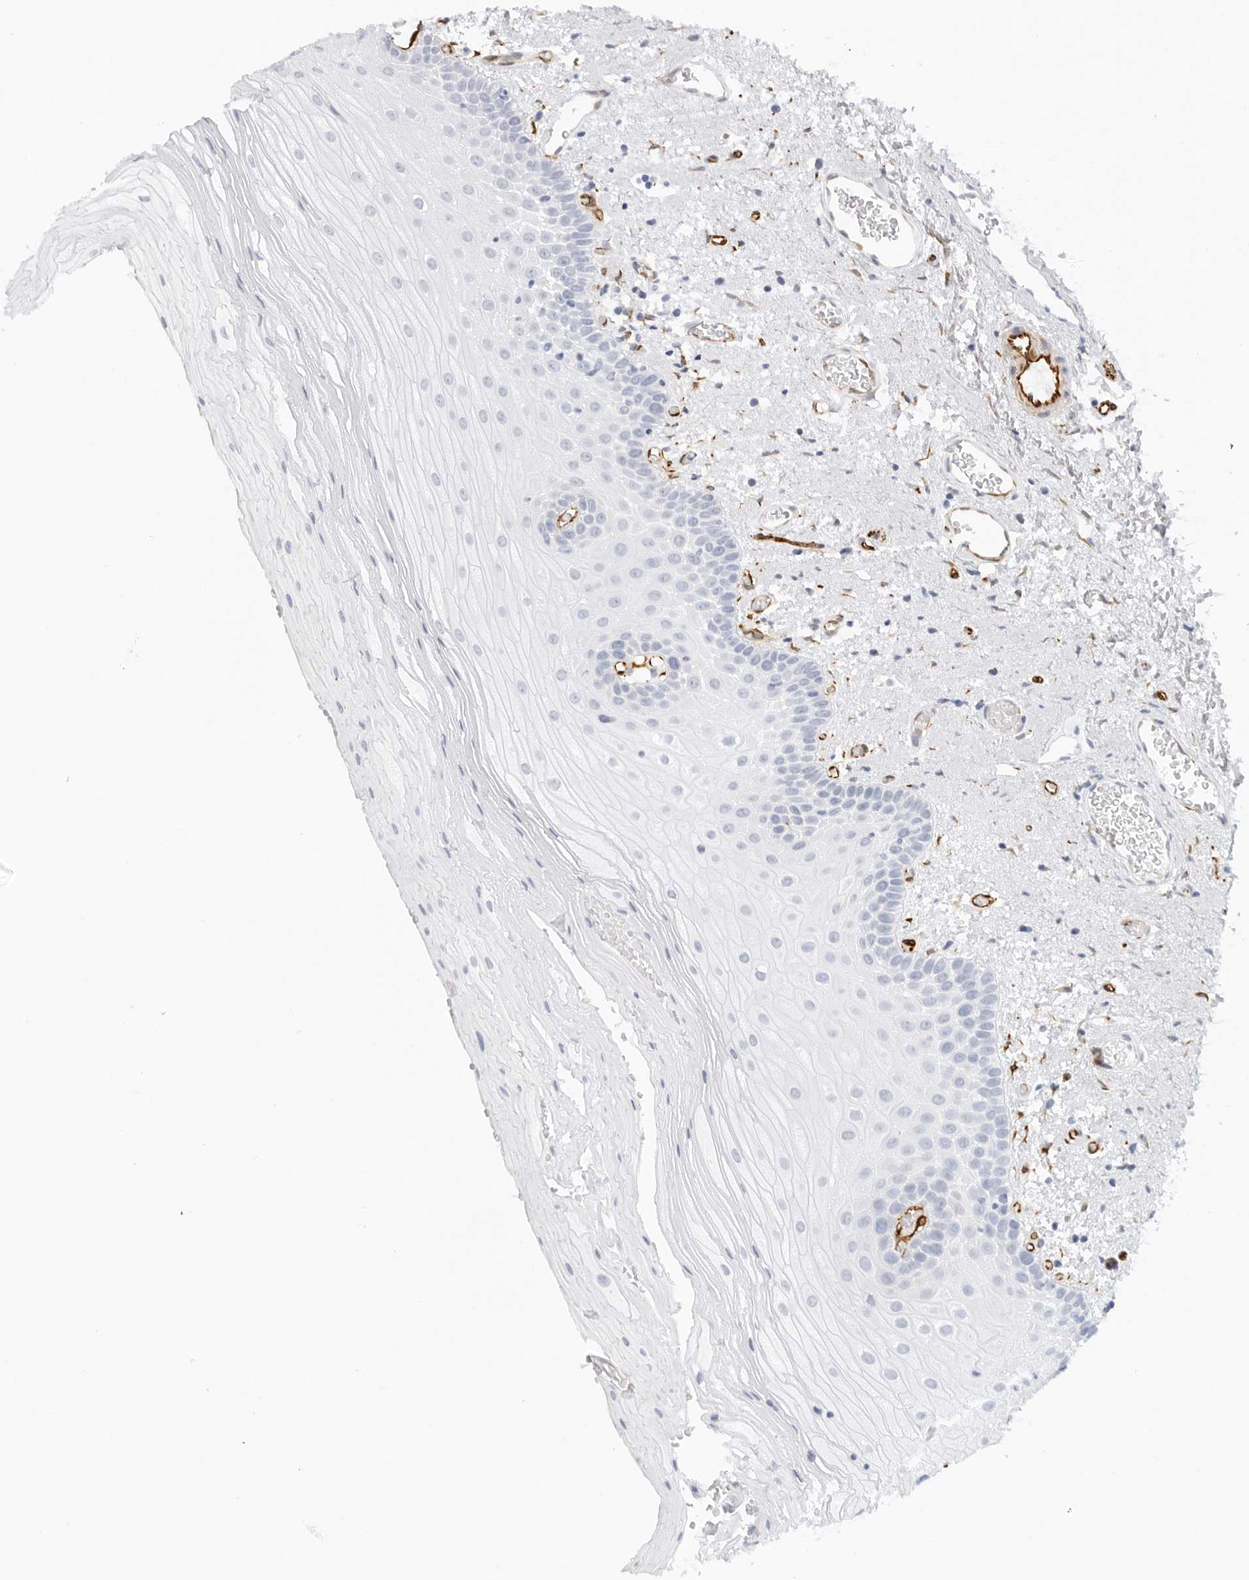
{"staining": {"intensity": "negative", "quantity": "none", "location": "none"}, "tissue": "oral mucosa", "cell_type": "Squamous epithelial cells", "image_type": "normal", "snomed": [{"axis": "morphology", "description": "Normal tissue, NOS"}, {"axis": "topography", "description": "Oral tissue"}], "caption": "An IHC histopathology image of benign oral mucosa is shown. There is no staining in squamous epithelial cells of oral mucosa. (Brightfield microscopy of DAB (3,3'-diaminobenzidine) IHC at high magnification).", "gene": "NES", "patient": {"sex": "male", "age": 52}}